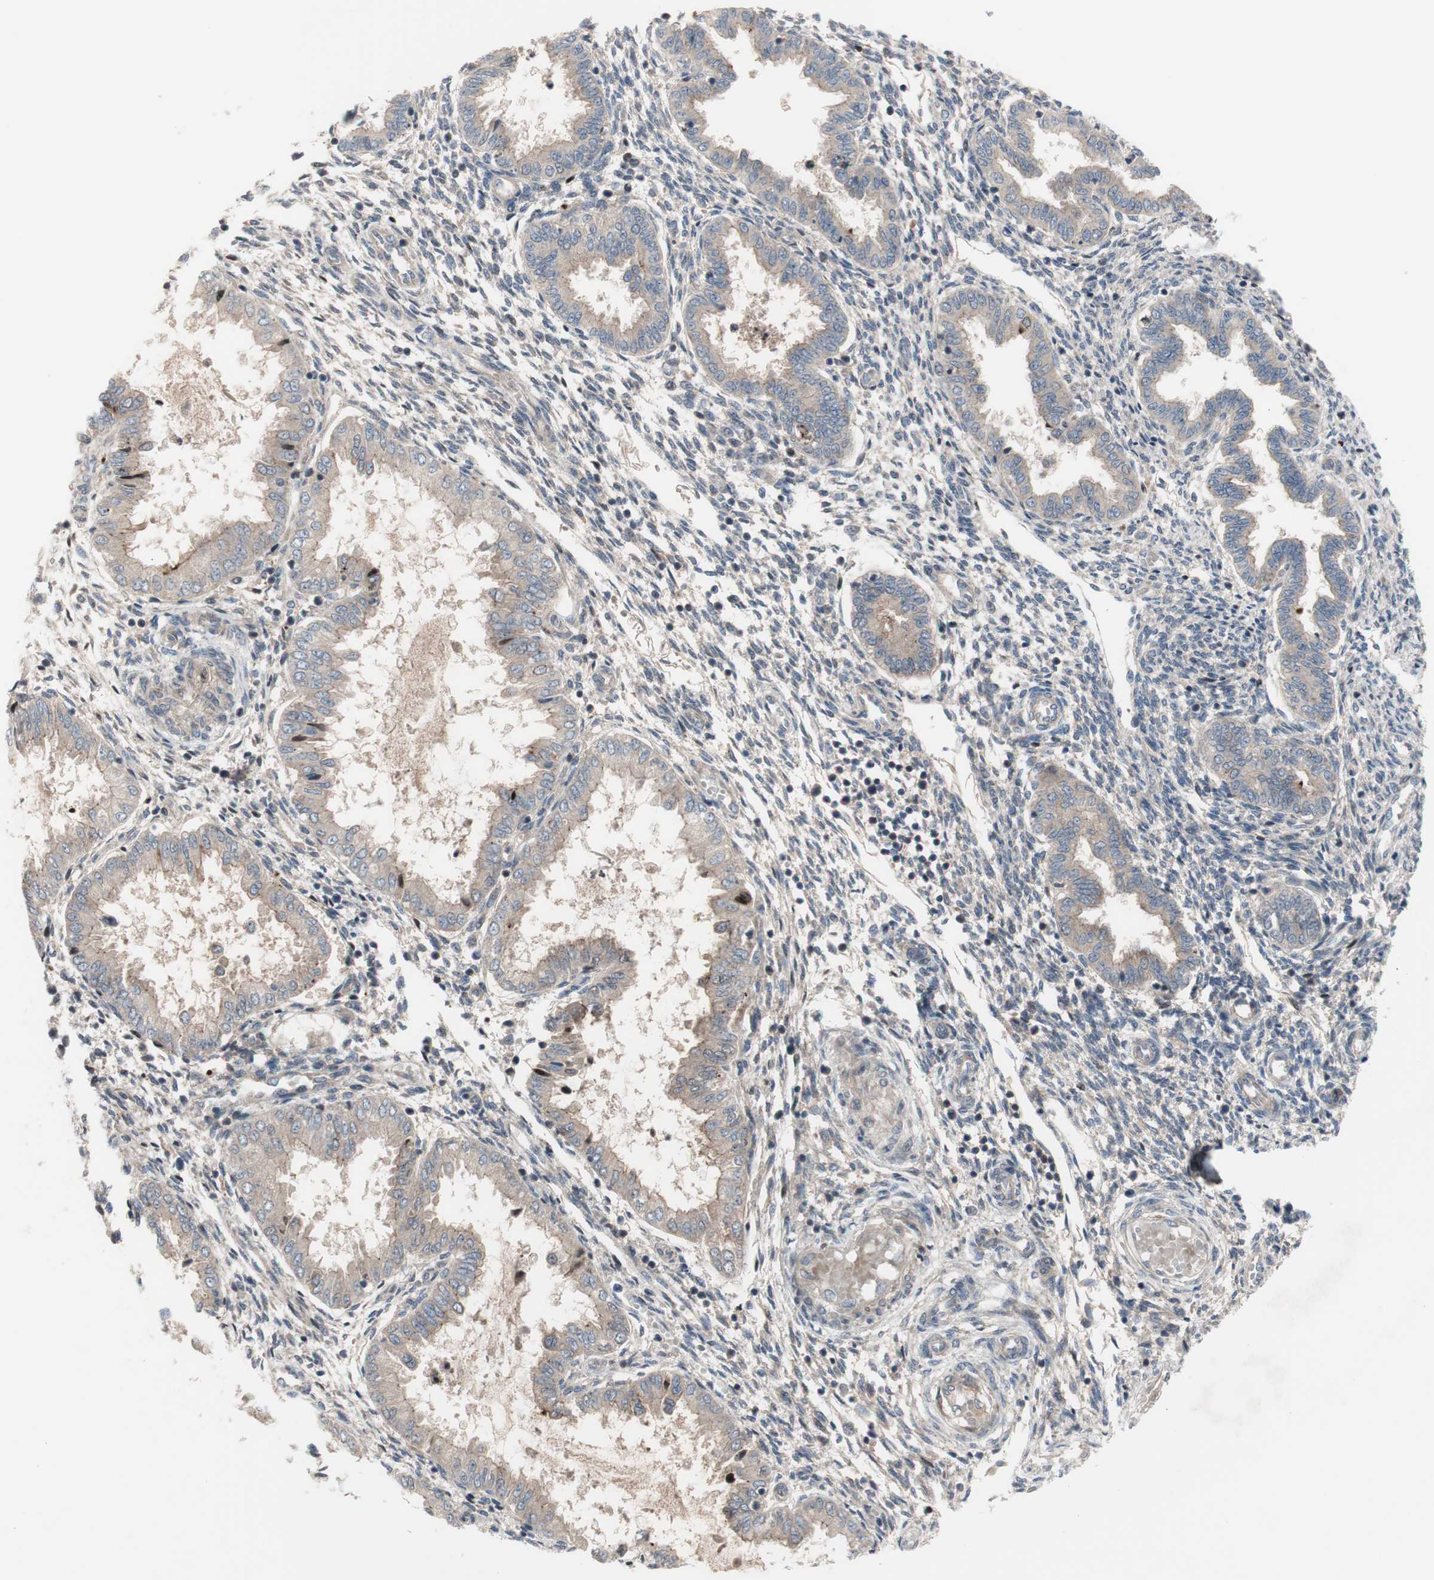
{"staining": {"intensity": "weak", "quantity": "25%-75%", "location": "cytoplasmic/membranous"}, "tissue": "endometrium", "cell_type": "Cells in endometrial stroma", "image_type": "normal", "snomed": [{"axis": "morphology", "description": "Normal tissue, NOS"}, {"axis": "topography", "description": "Endometrium"}], "caption": "Brown immunohistochemical staining in normal endometrium displays weak cytoplasmic/membranous positivity in approximately 25%-75% of cells in endometrial stroma.", "gene": "OAZ1", "patient": {"sex": "female", "age": 33}}